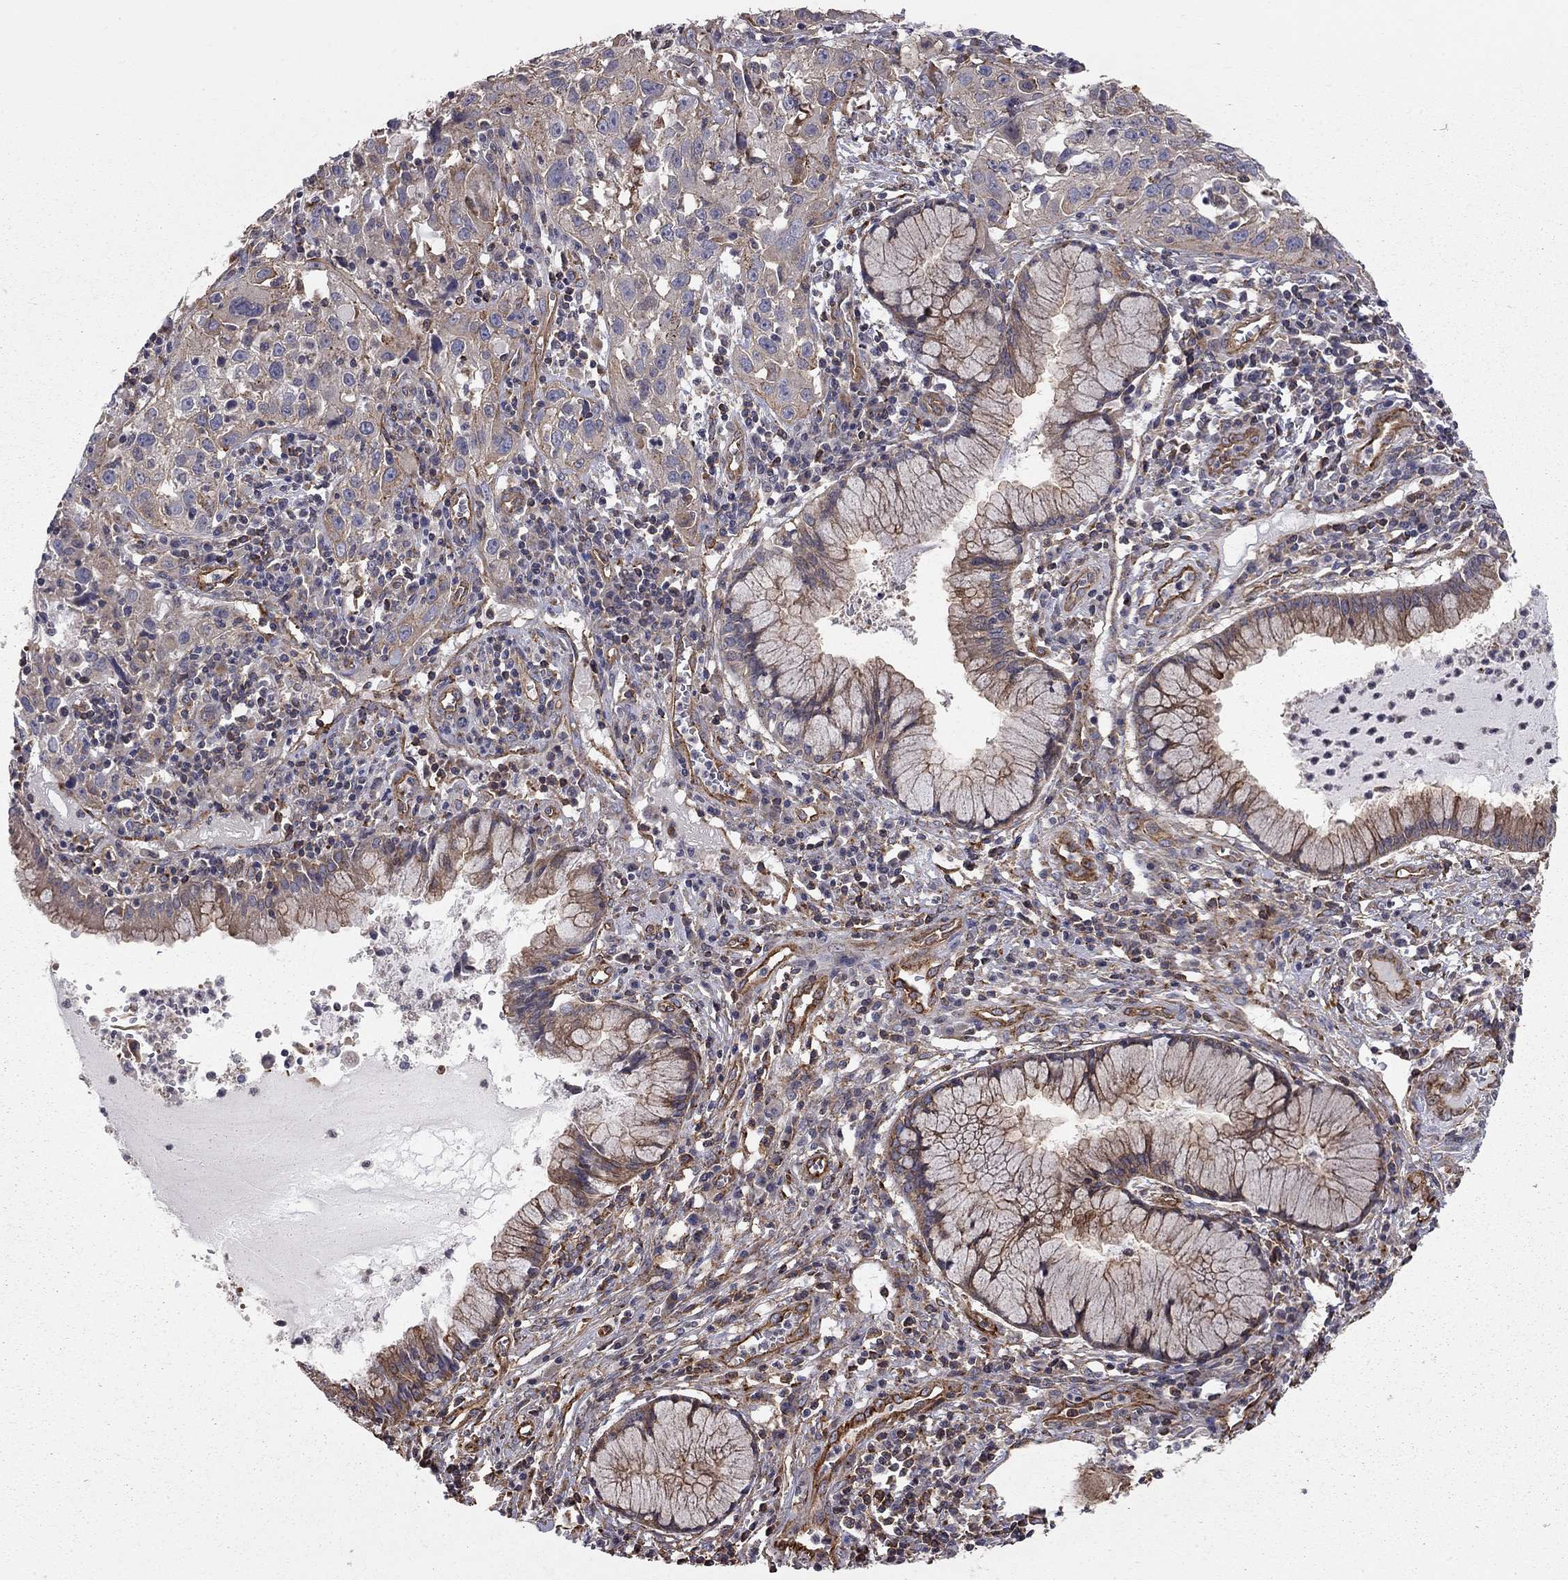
{"staining": {"intensity": "strong", "quantity": ">75%", "location": "cytoplasmic/membranous"}, "tissue": "cervical cancer", "cell_type": "Tumor cells", "image_type": "cancer", "snomed": [{"axis": "morphology", "description": "Squamous cell carcinoma, NOS"}, {"axis": "topography", "description": "Cervix"}], "caption": "Cervical cancer (squamous cell carcinoma) stained with DAB (3,3'-diaminobenzidine) immunohistochemistry (IHC) demonstrates high levels of strong cytoplasmic/membranous positivity in approximately >75% of tumor cells.", "gene": "RASEF", "patient": {"sex": "female", "age": 32}}